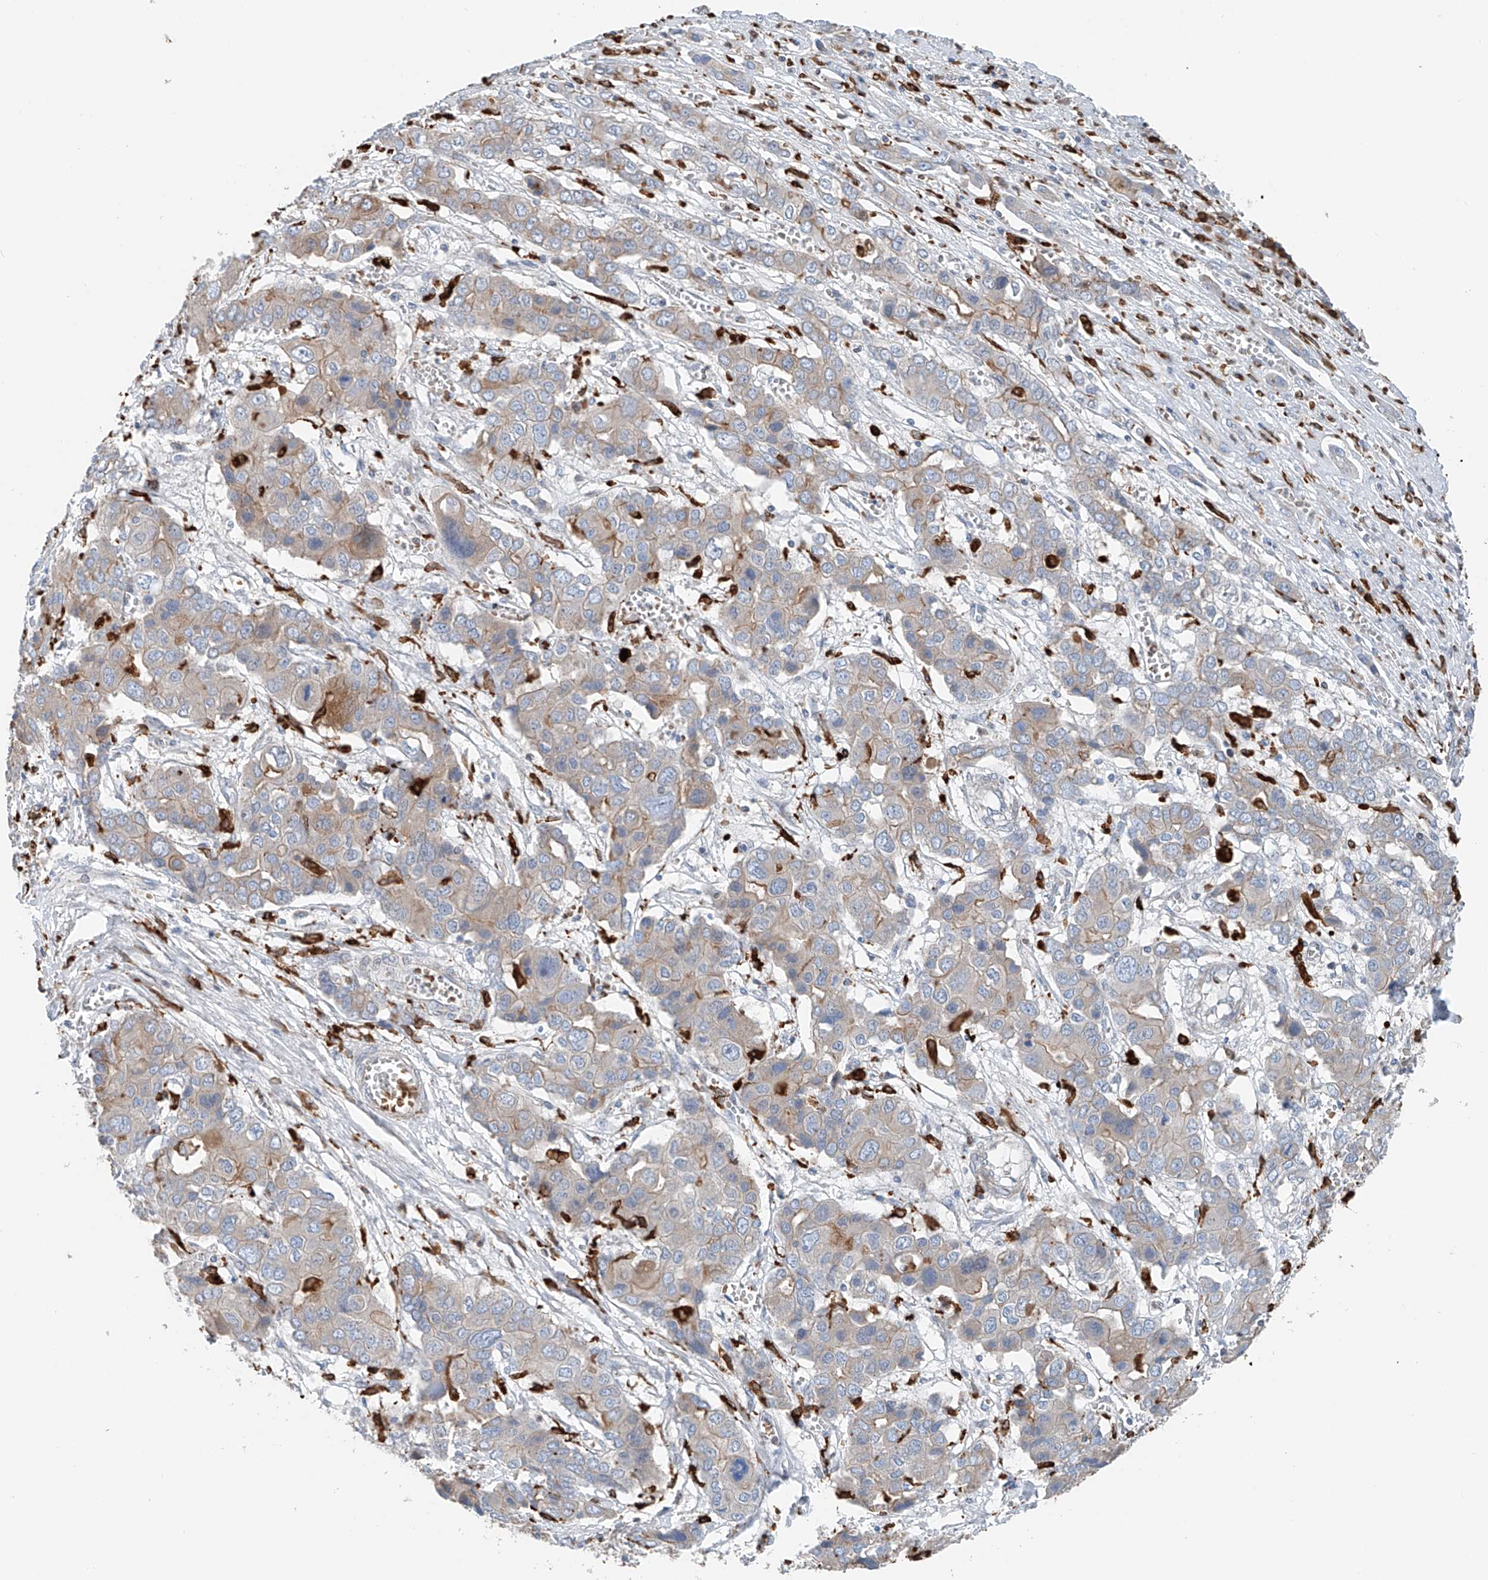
{"staining": {"intensity": "weak", "quantity": "25%-75%", "location": "cytoplasmic/membranous"}, "tissue": "liver cancer", "cell_type": "Tumor cells", "image_type": "cancer", "snomed": [{"axis": "morphology", "description": "Cholangiocarcinoma"}, {"axis": "topography", "description": "Liver"}], "caption": "Approximately 25%-75% of tumor cells in liver cholangiocarcinoma reveal weak cytoplasmic/membranous protein positivity as visualized by brown immunohistochemical staining.", "gene": "TBXAS1", "patient": {"sex": "male", "age": 67}}